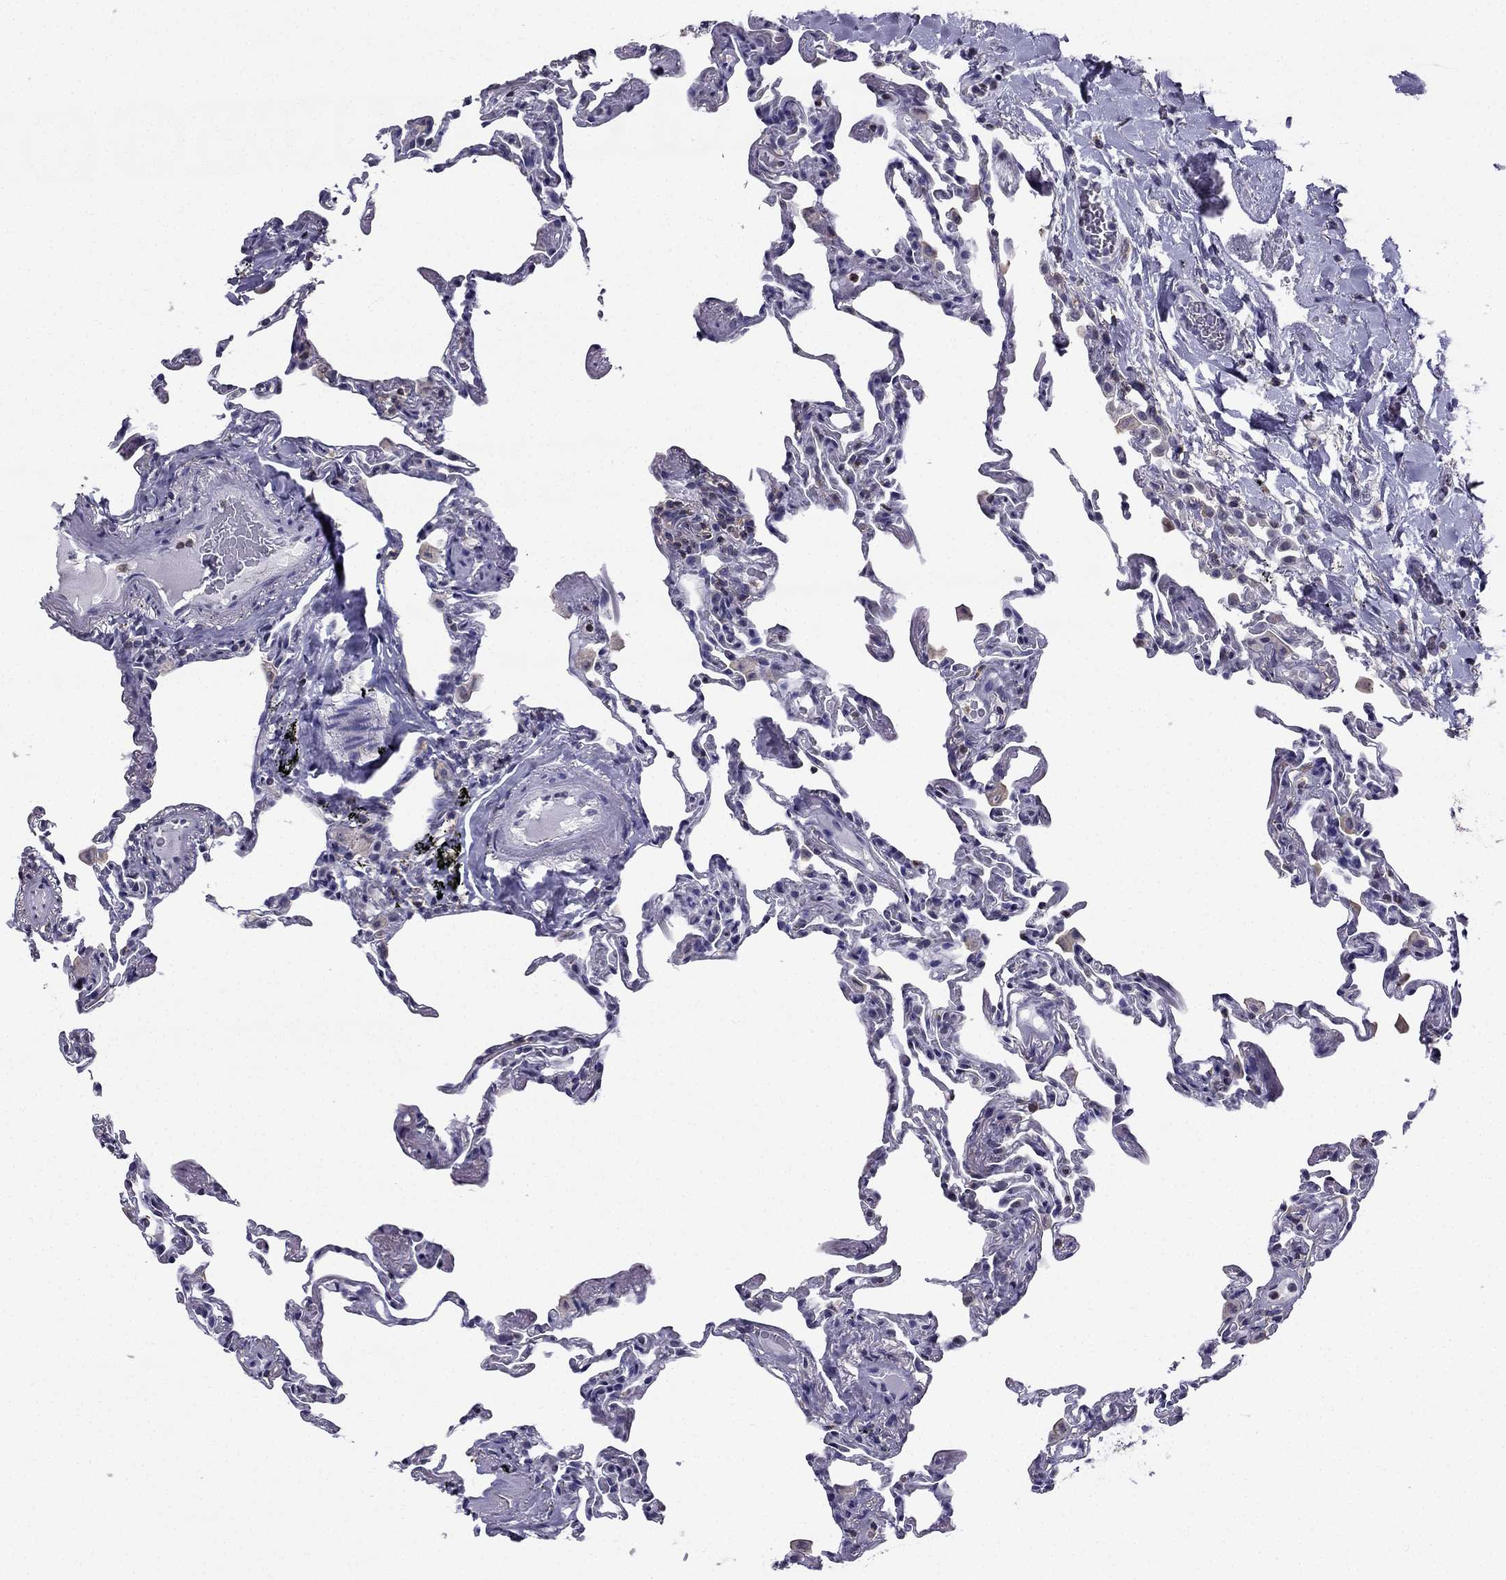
{"staining": {"intensity": "negative", "quantity": "none", "location": "none"}, "tissue": "lung", "cell_type": "Alveolar cells", "image_type": "normal", "snomed": [{"axis": "morphology", "description": "Normal tissue, NOS"}, {"axis": "topography", "description": "Lung"}], "caption": "Micrograph shows no significant protein positivity in alveolar cells of normal lung.", "gene": "CCK", "patient": {"sex": "female", "age": 57}}